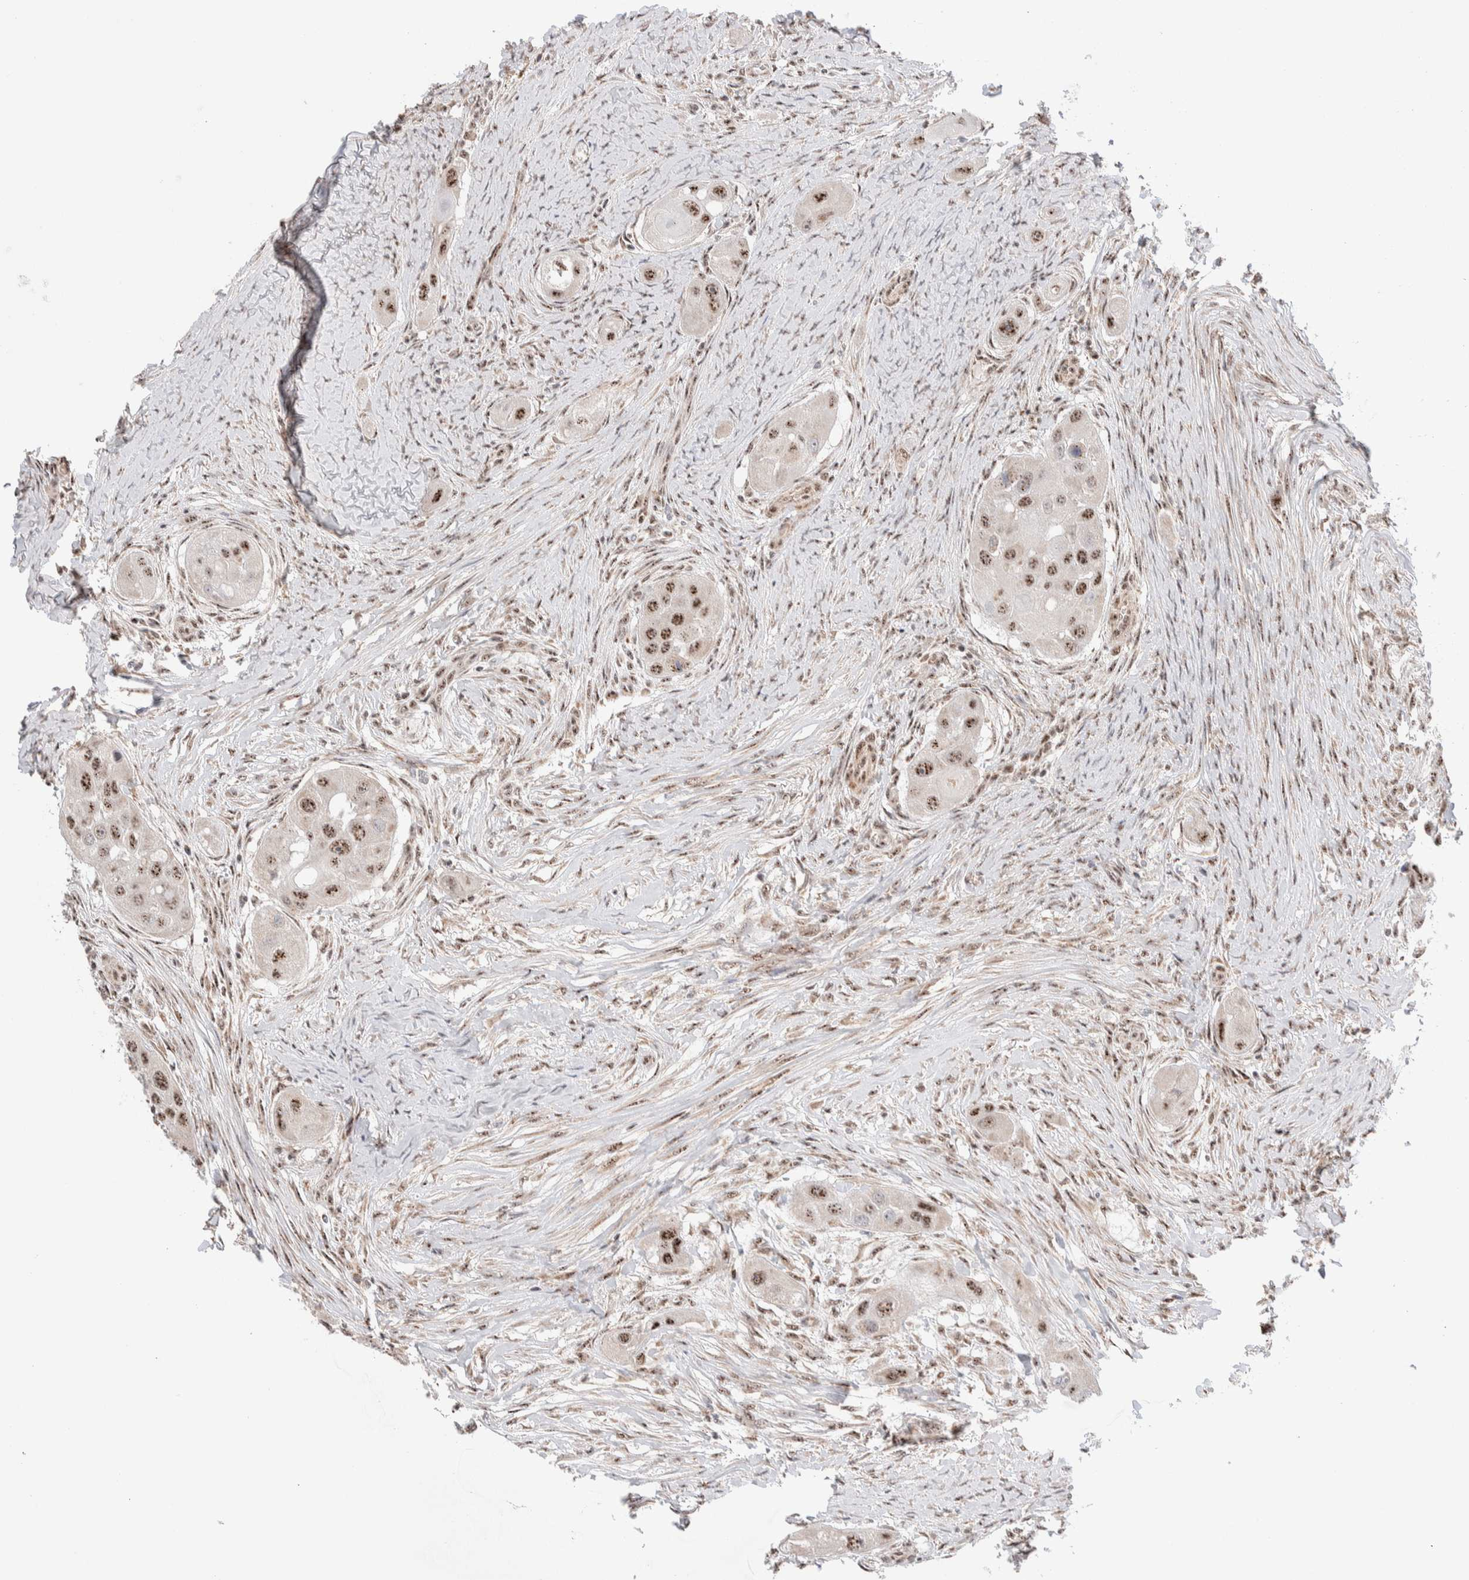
{"staining": {"intensity": "moderate", "quantity": ">75%", "location": "nuclear"}, "tissue": "head and neck cancer", "cell_type": "Tumor cells", "image_type": "cancer", "snomed": [{"axis": "morphology", "description": "Normal tissue, NOS"}, {"axis": "morphology", "description": "Squamous cell carcinoma, NOS"}, {"axis": "topography", "description": "Skeletal muscle"}, {"axis": "topography", "description": "Head-Neck"}], "caption": "Immunohistochemistry image of squamous cell carcinoma (head and neck) stained for a protein (brown), which reveals medium levels of moderate nuclear staining in approximately >75% of tumor cells.", "gene": "ZNF695", "patient": {"sex": "male", "age": 51}}